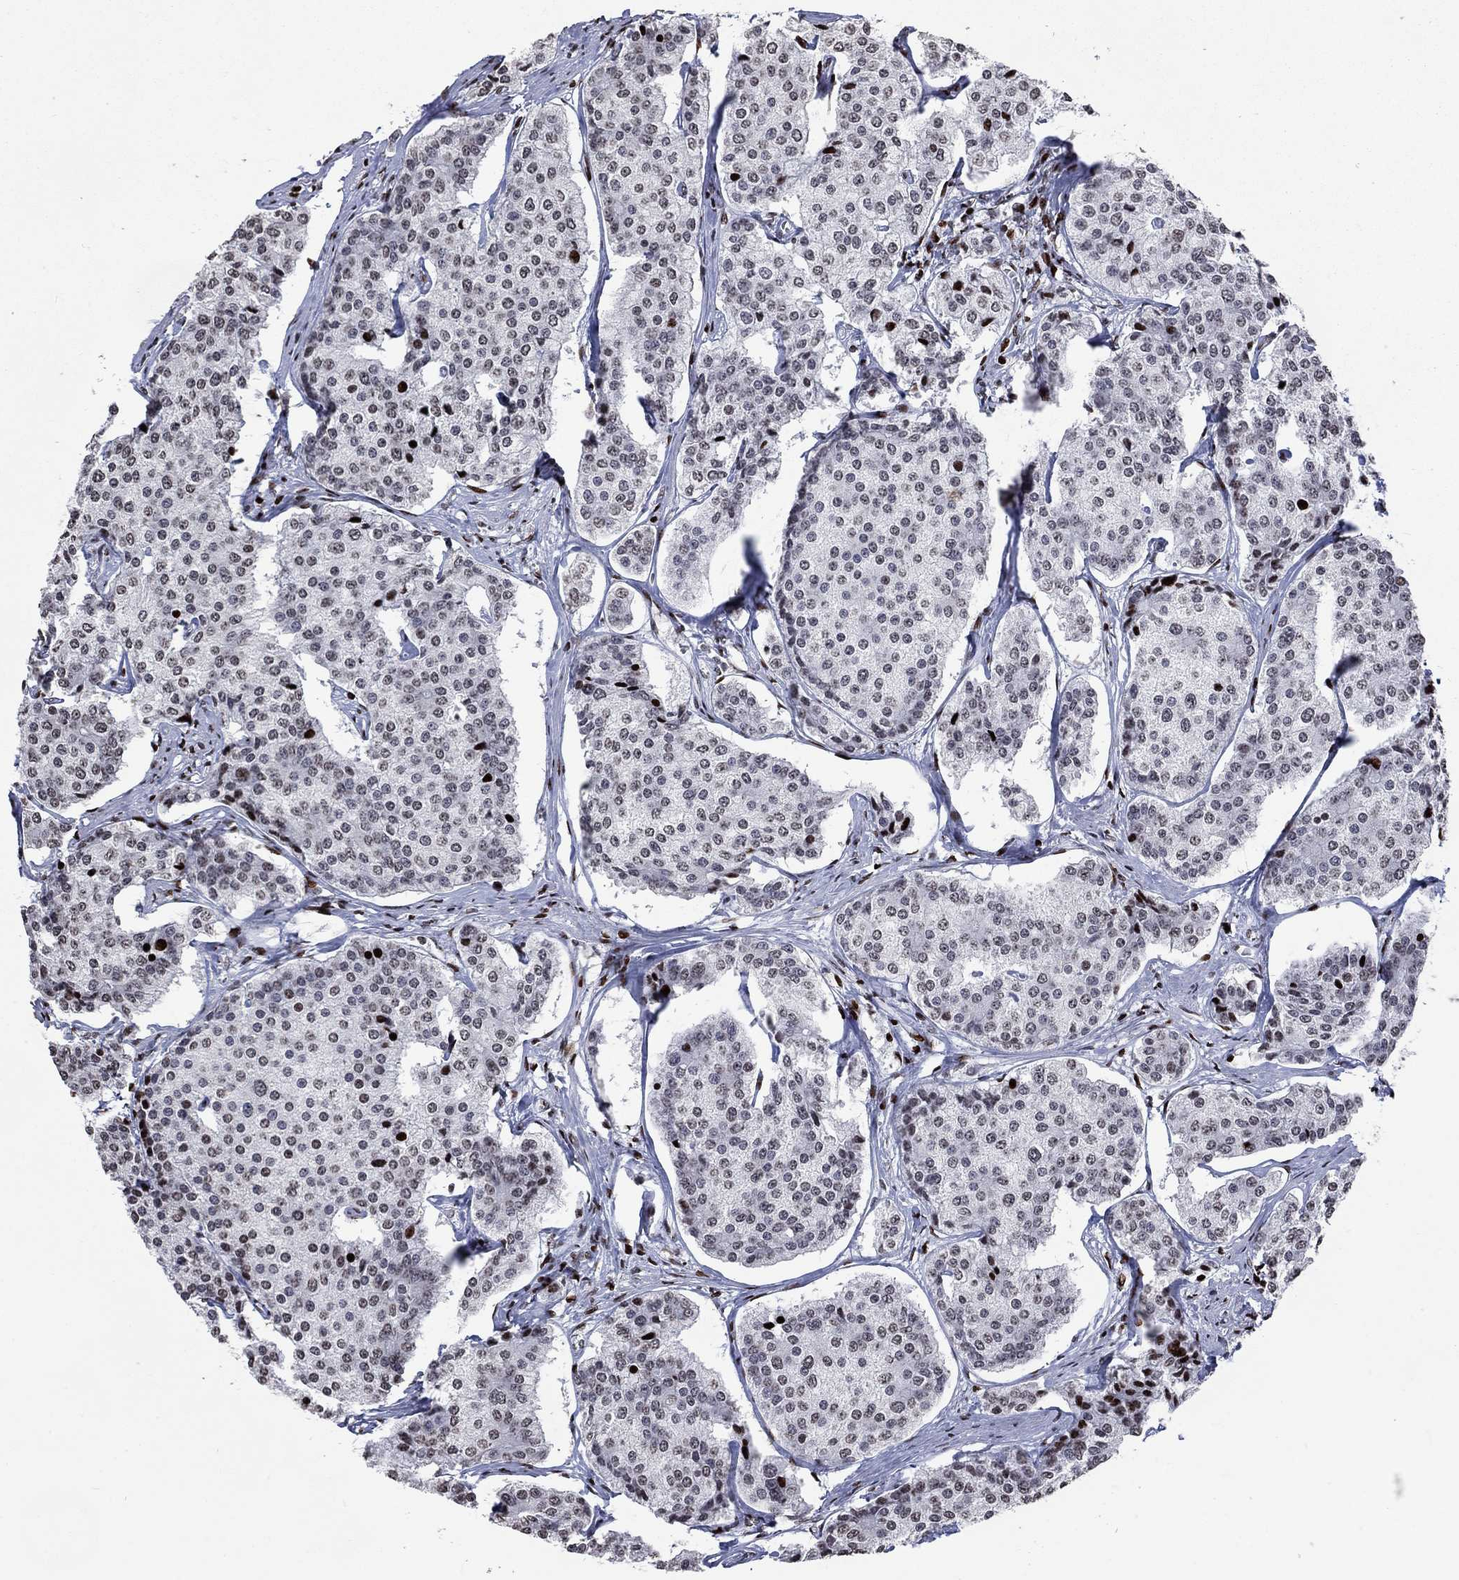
{"staining": {"intensity": "negative", "quantity": "none", "location": "none"}, "tissue": "carcinoid", "cell_type": "Tumor cells", "image_type": "cancer", "snomed": [{"axis": "morphology", "description": "Carcinoid, malignant, NOS"}, {"axis": "topography", "description": "Small intestine"}], "caption": "Tumor cells show no significant protein positivity in malignant carcinoid.", "gene": "SRSF3", "patient": {"sex": "female", "age": 65}}